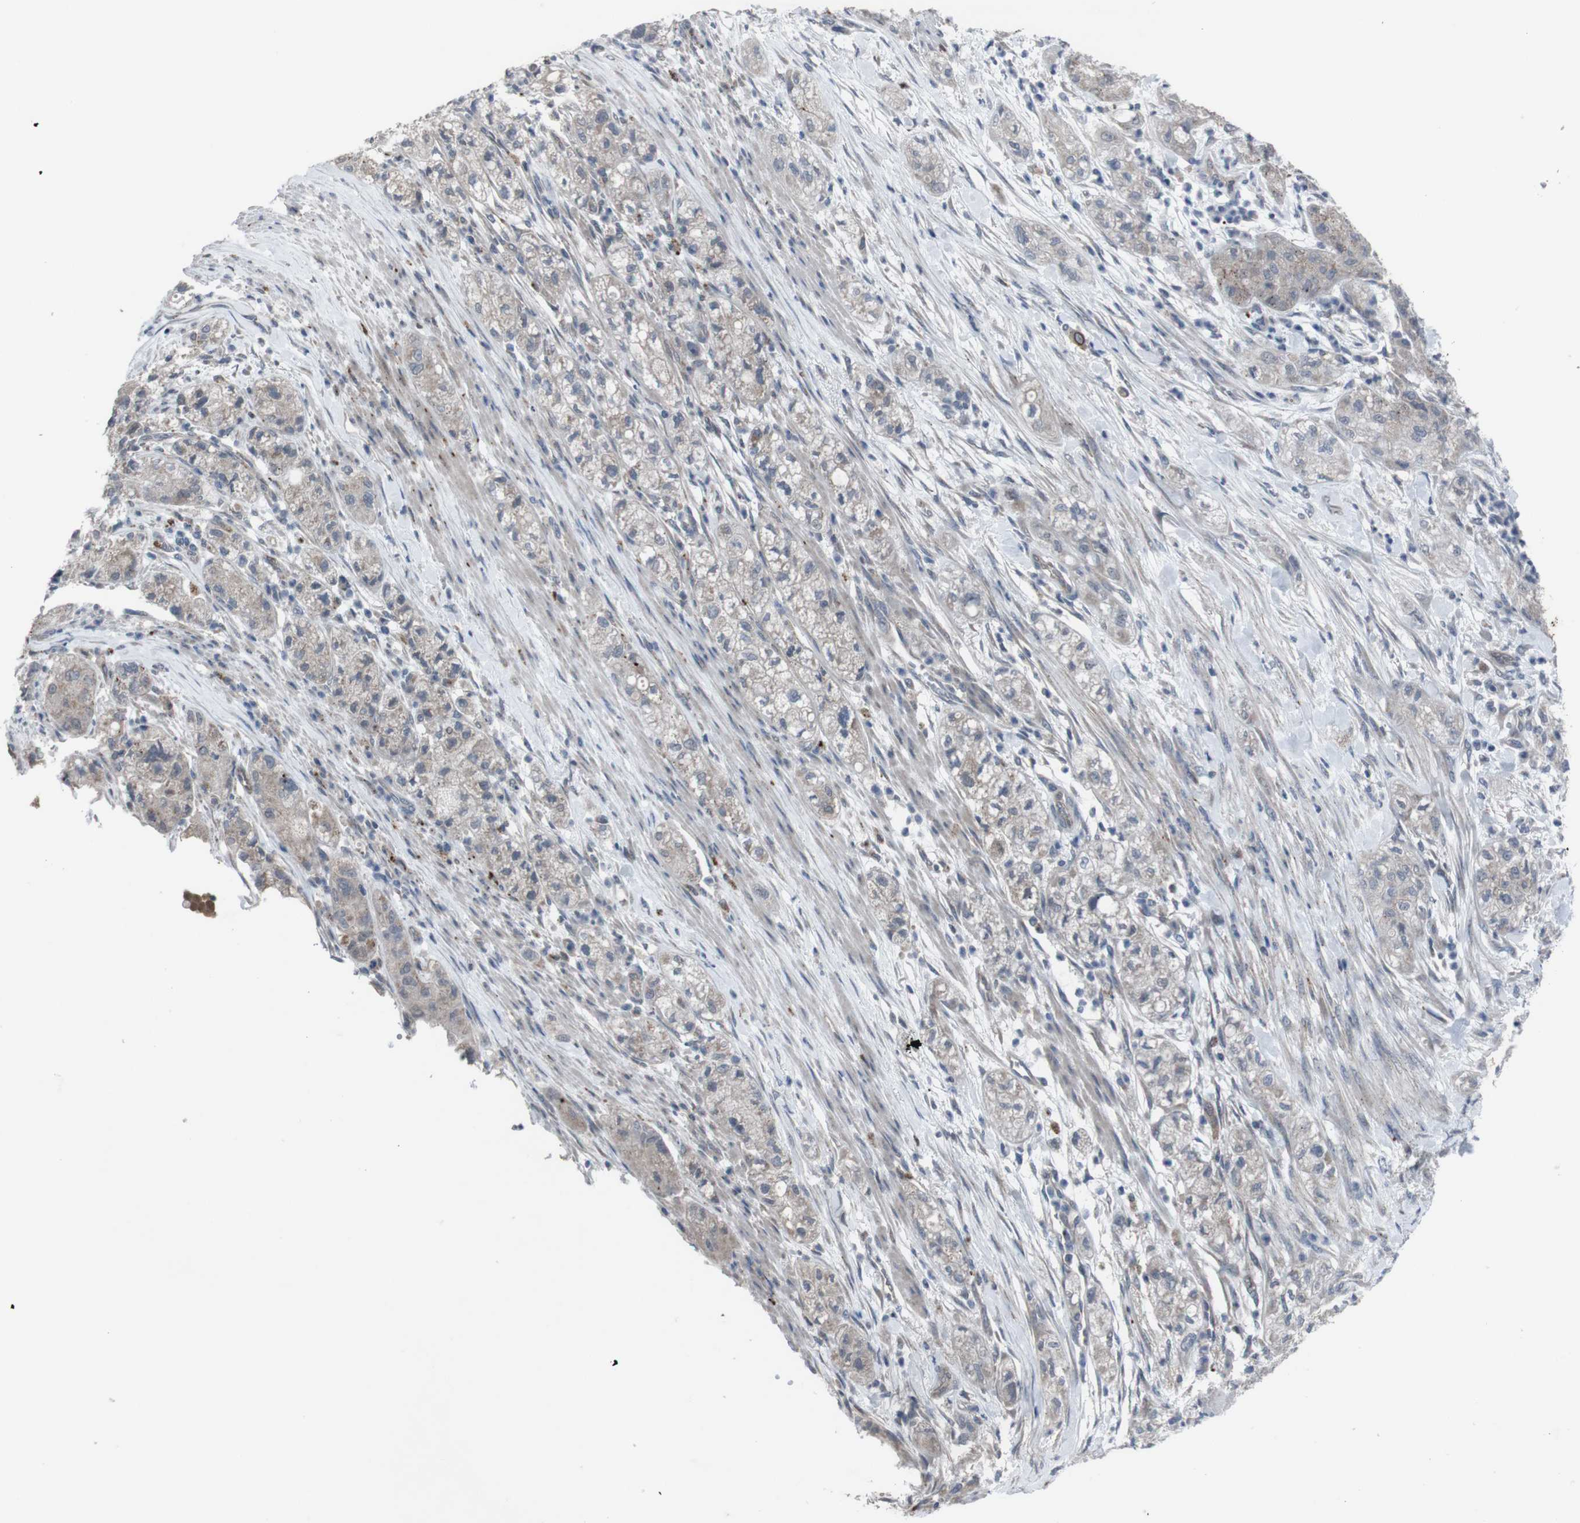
{"staining": {"intensity": "weak", "quantity": ">75%", "location": "cytoplasmic/membranous"}, "tissue": "pancreatic cancer", "cell_type": "Tumor cells", "image_type": "cancer", "snomed": [{"axis": "morphology", "description": "Adenocarcinoma, NOS"}, {"axis": "topography", "description": "Pancreas"}], "caption": "Human pancreatic cancer stained for a protein (brown) displays weak cytoplasmic/membranous positive positivity in about >75% of tumor cells.", "gene": "EFNA5", "patient": {"sex": "female", "age": 78}}